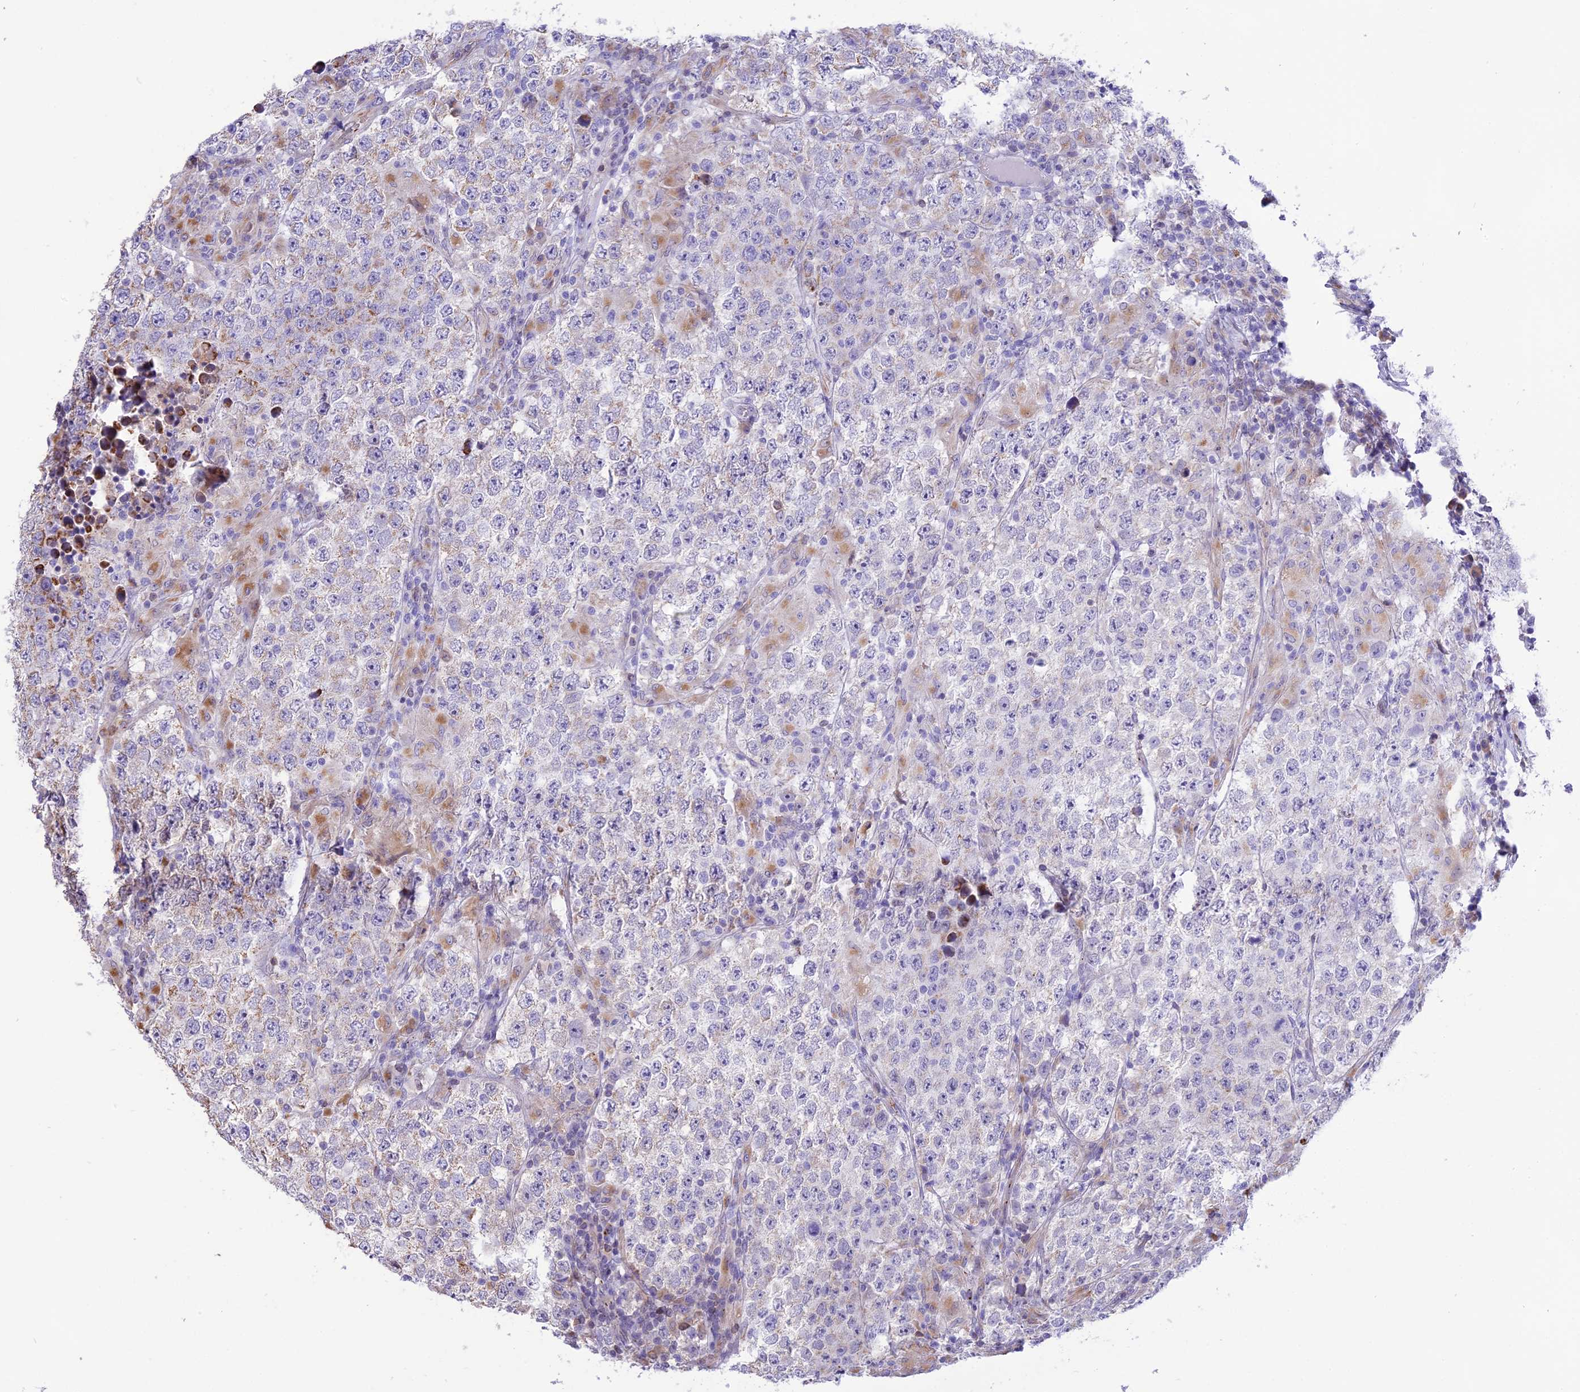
{"staining": {"intensity": "negative", "quantity": "none", "location": "none"}, "tissue": "testis cancer", "cell_type": "Tumor cells", "image_type": "cancer", "snomed": [{"axis": "morphology", "description": "Normal tissue, NOS"}, {"axis": "morphology", "description": "Urothelial carcinoma, High grade"}, {"axis": "morphology", "description": "Seminoma, NOS"}, {"axis": "morphology", "description": "Carcinoma, Embryonal, NOS"}, {"axis": "topography", "description": "Urinary bladder"}, {"axis": "topography", "description": "Testis"}], "caption": "Testis cancer (seminoma) was stained to show a protein in brown. There is no significant expression in tumor cells.", "gene": "DOC2B", "patient": {"sex": "male", "age": 41}}